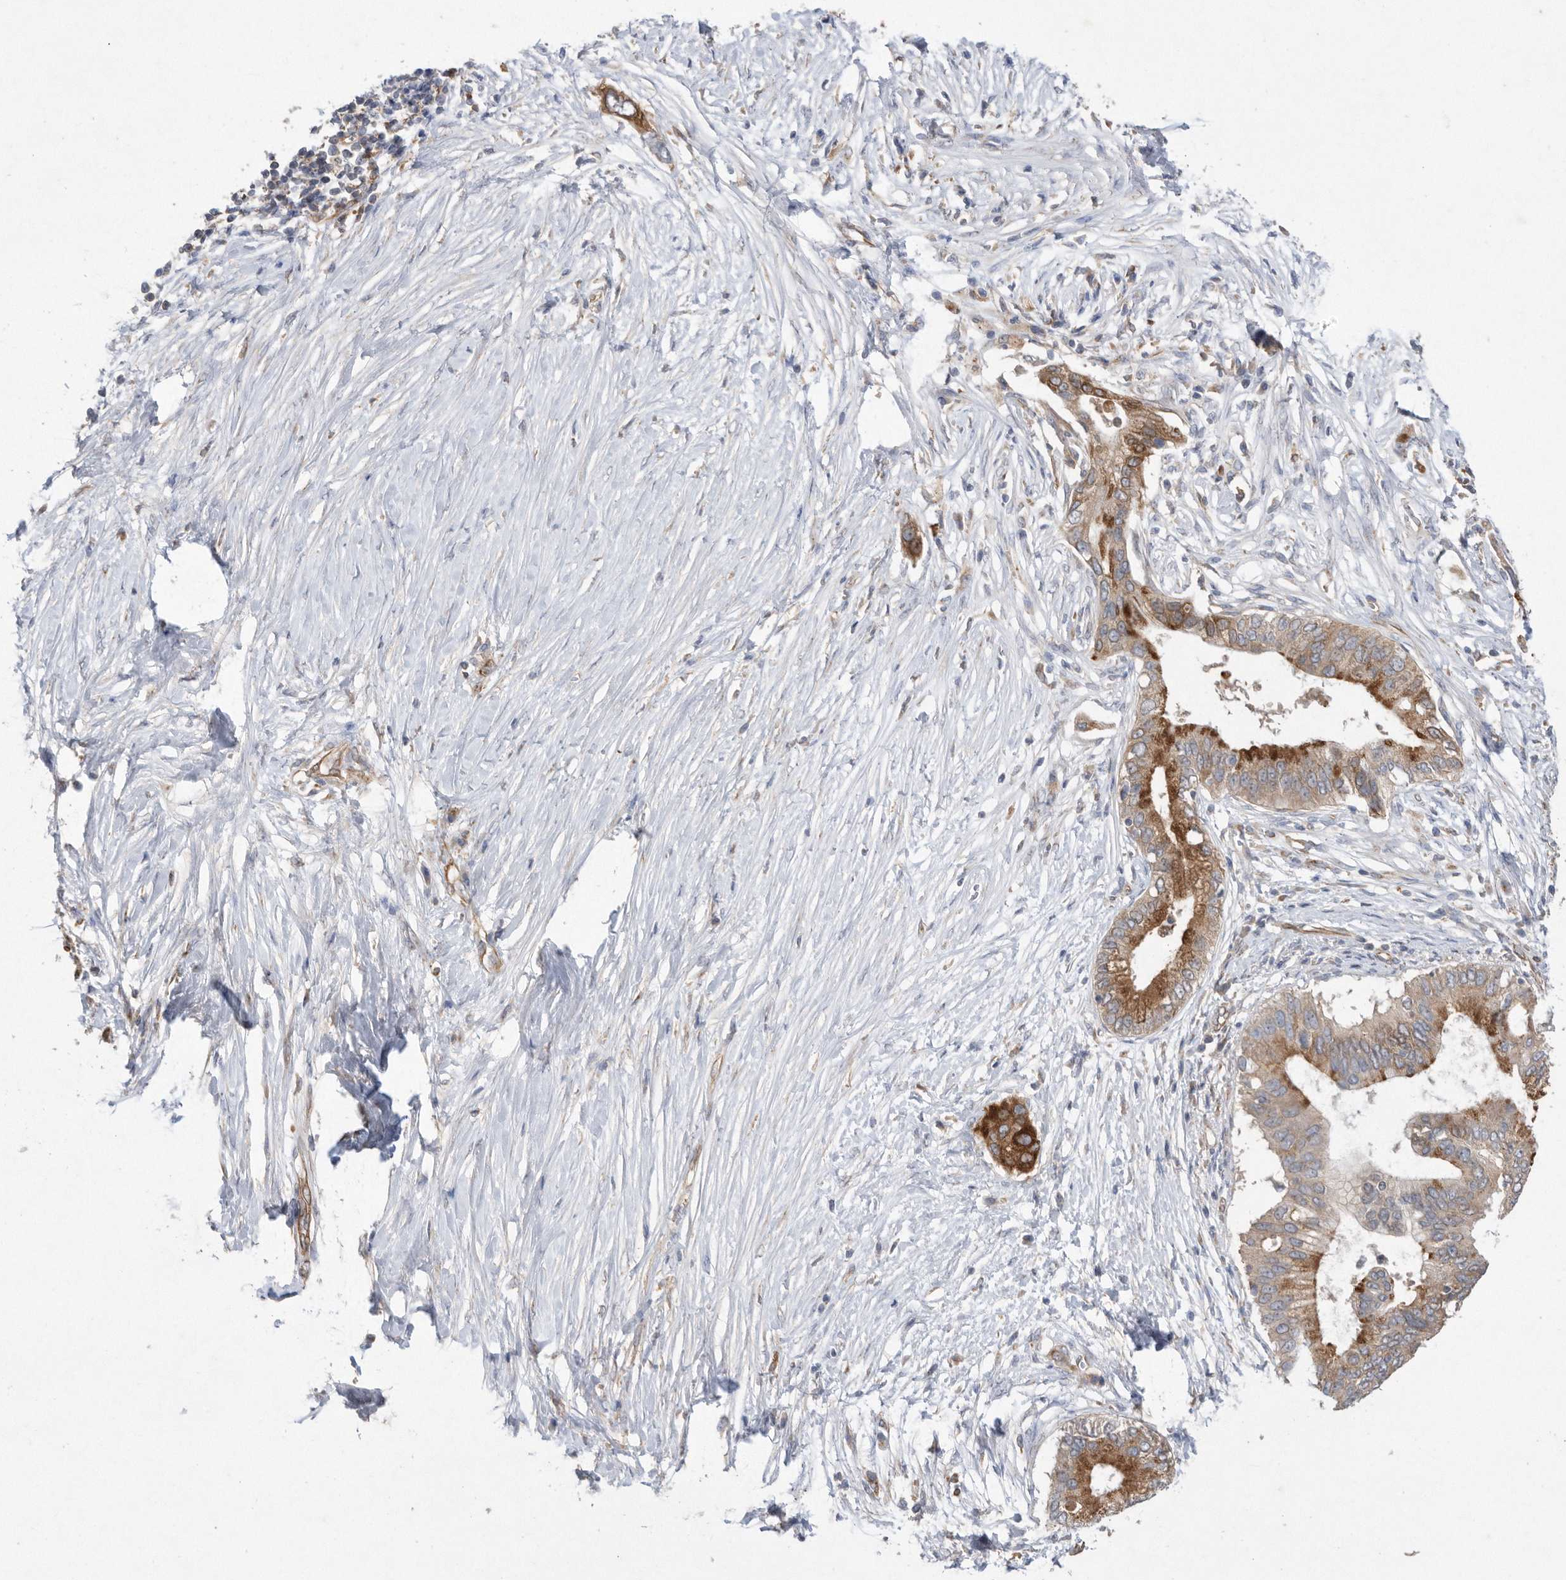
{"staining": {"intensity": "strong", "quantity": "25%-75%", "location": "cytoplasmic/membranous"}, "tissue": "pancreatic cancer", "cell_type": "Tumor cells", "image_type": "cancer", "snomed": [{"axis": "morphology", "description": "Normal tissue, NOS"}, {"axis": "morphology", "description": "Adenocarcinoma, NOS"}, {"axis": "topography", "description": "Pancreas"}, {"axis": "topography", "description": "Peripheral nerve tissue"}], "caption": "Human pancreatic cancer (adenocarcinoma) stained with a brown dye shows strong cytoplasmic/membranous positive staining in approximately 25%-75% of tumor cells.", "gene": "PON2", "patient": {"sex": "male", "age": 59}}